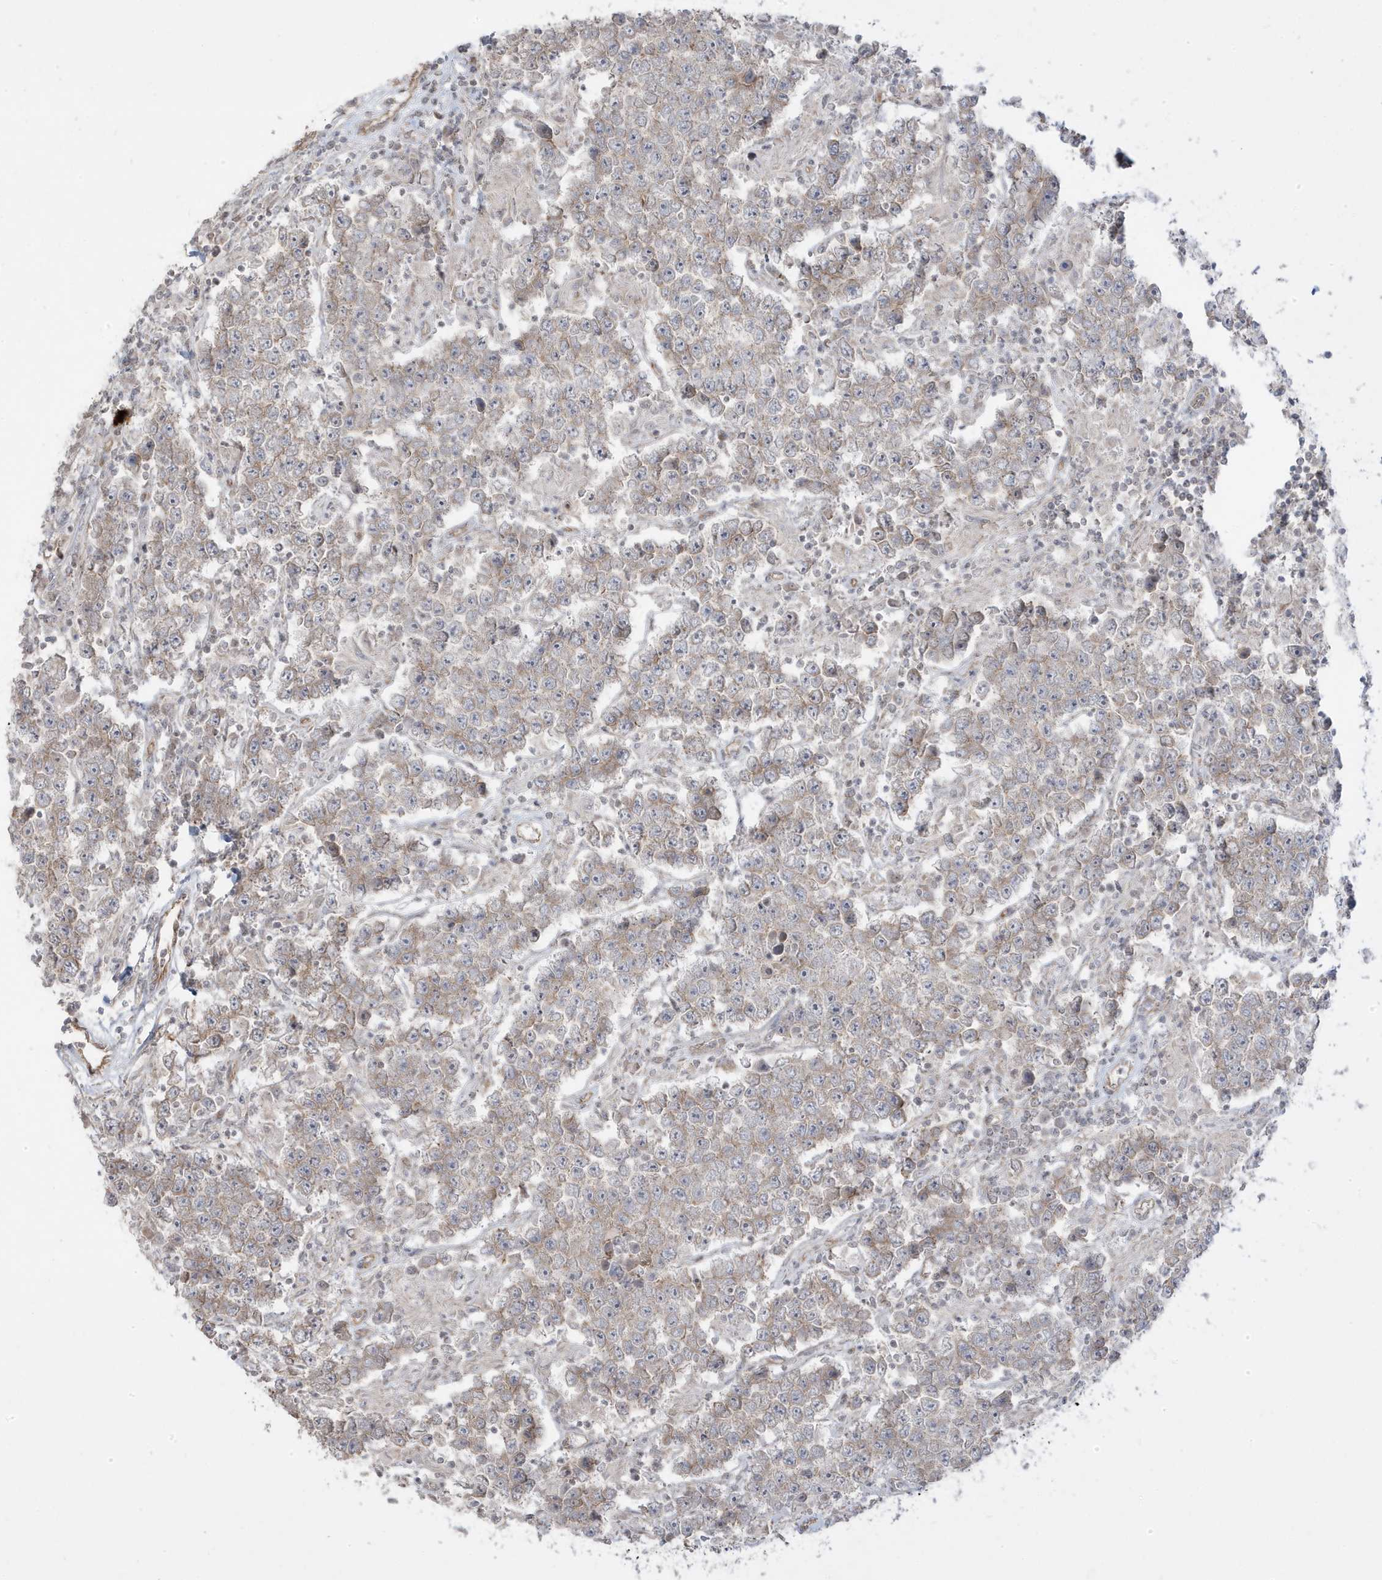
{"staining": {"intensity": "weak", "quantity": "<25%", "location": "cytoplasmic/membranous"}, "tissue": "testis cancer", "cell_type": "Tumor cells", "image_type": "cancer", "snomed": [{"axis": "morphology", "description": "Normal tissue, NOS"}, {"axis": "morphology", "description": "Urothelial carcinoma, High grade"}, {"axis": "morphology", "description": "Seminoma, NOS"}, {"axis": "morphology", "description": "Carcinoma, Embryonal, NOS"}, {"axis": "topography", "description": "Urinary bladder"}, {"axis": "topography", "description": "Testis"}], "caption": "A photomicrograph of human testis cancer (embryonal carcinoma) is negative for staining in tumor cells. (Stains: DAB (3,3'-diaminobenzidine) immunohistochemistry with hematoxylin counter stain, Microscopy: brightfield microscopy at high magnification).", "gene": "DNAJC12", "patient": {"sex": "male", "age": 41}}